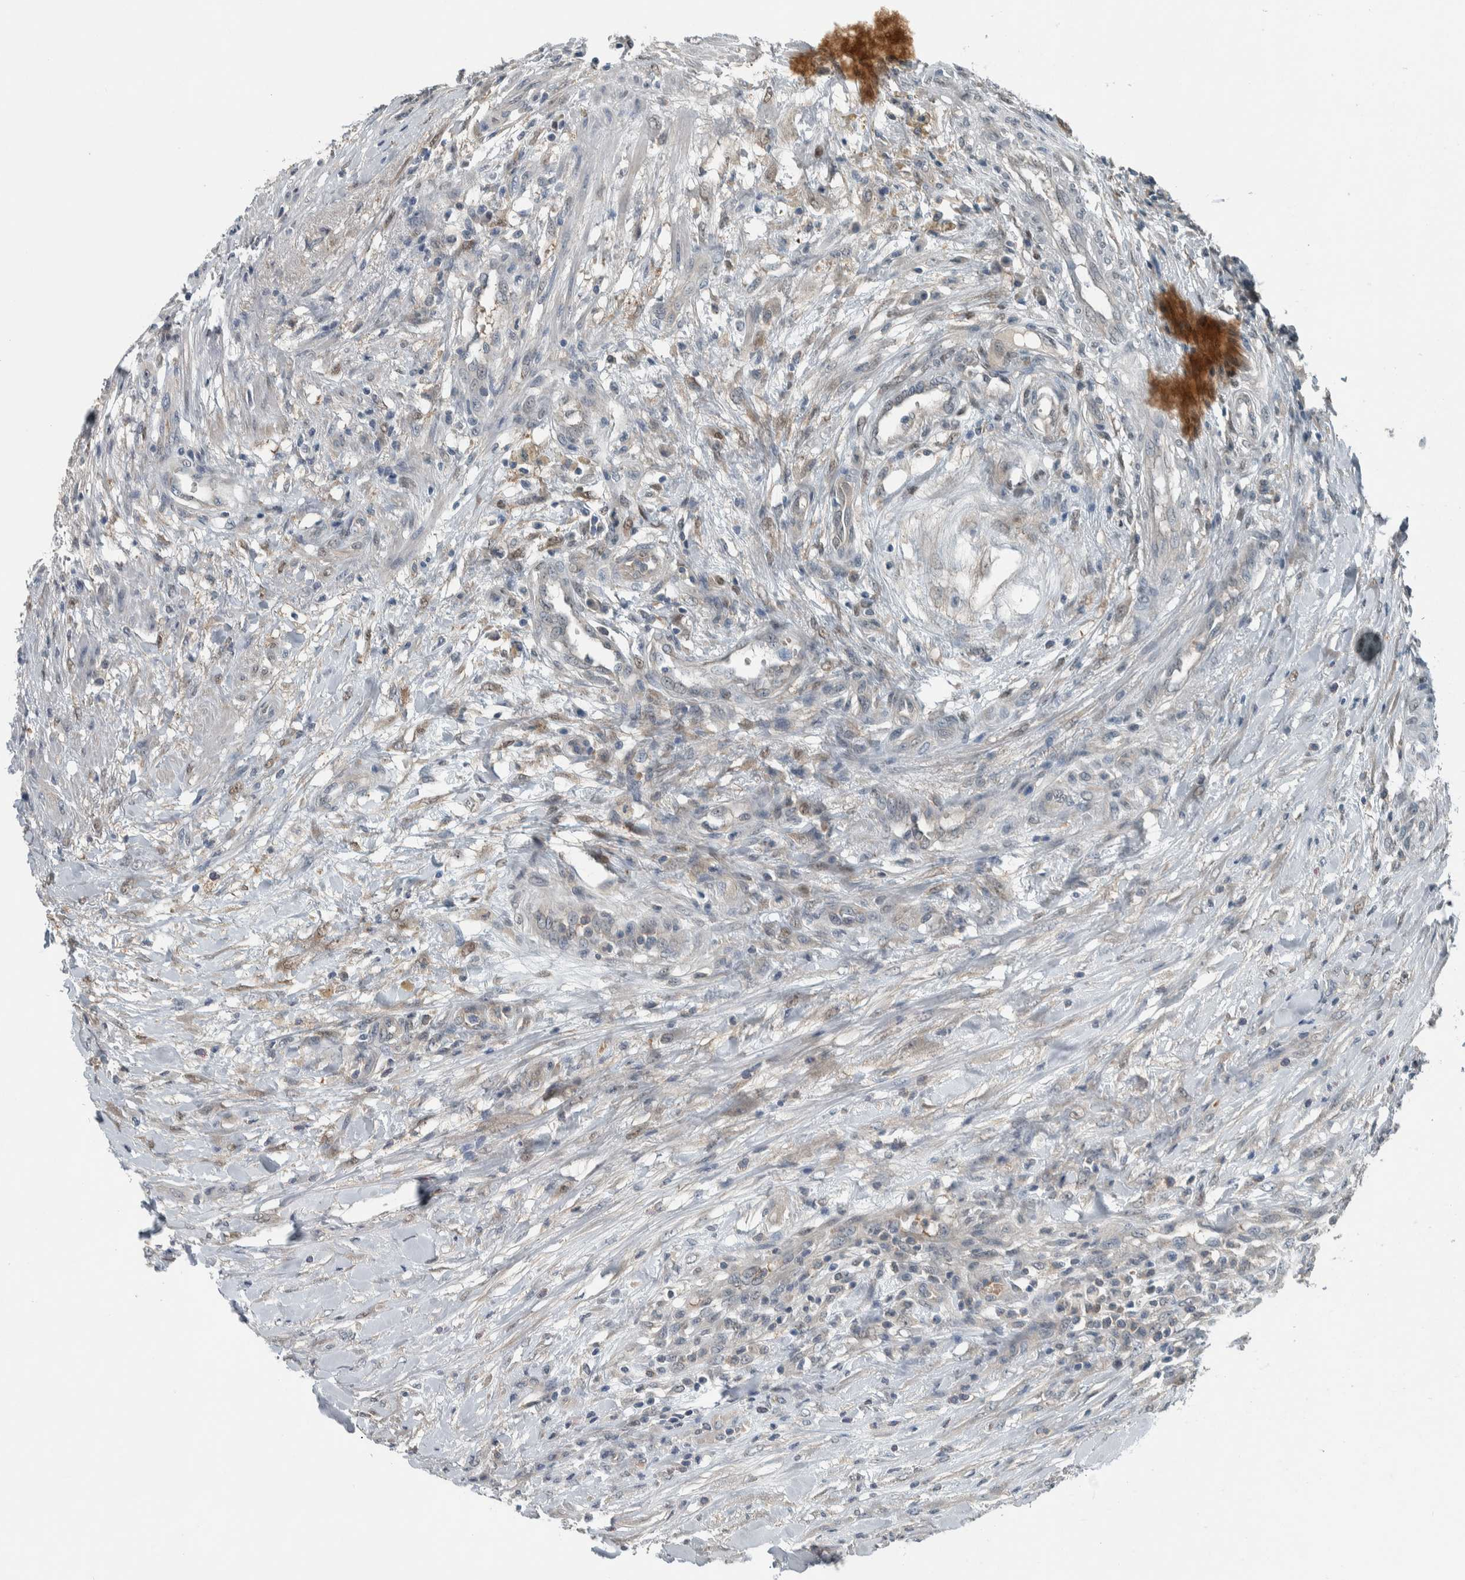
{"staining": {"intensity": "negative", "quantity": "none", "location": "none"}, "tissue": "testis cancer", "cell_type": "Tumor cells", "image_type": "cancer", "snomed": [{"axis": "morphology", "description": "Seminoma, NOS"}, {"axis": "topography", "description": "Testis"}], "caption": "The immunohistochemistry (IHC) histopathology image has no significant expression in tumor cells of seminoma (testis) tissue.", "gene": "ALAD", "patient": {"sex": "male", "age": 59}}